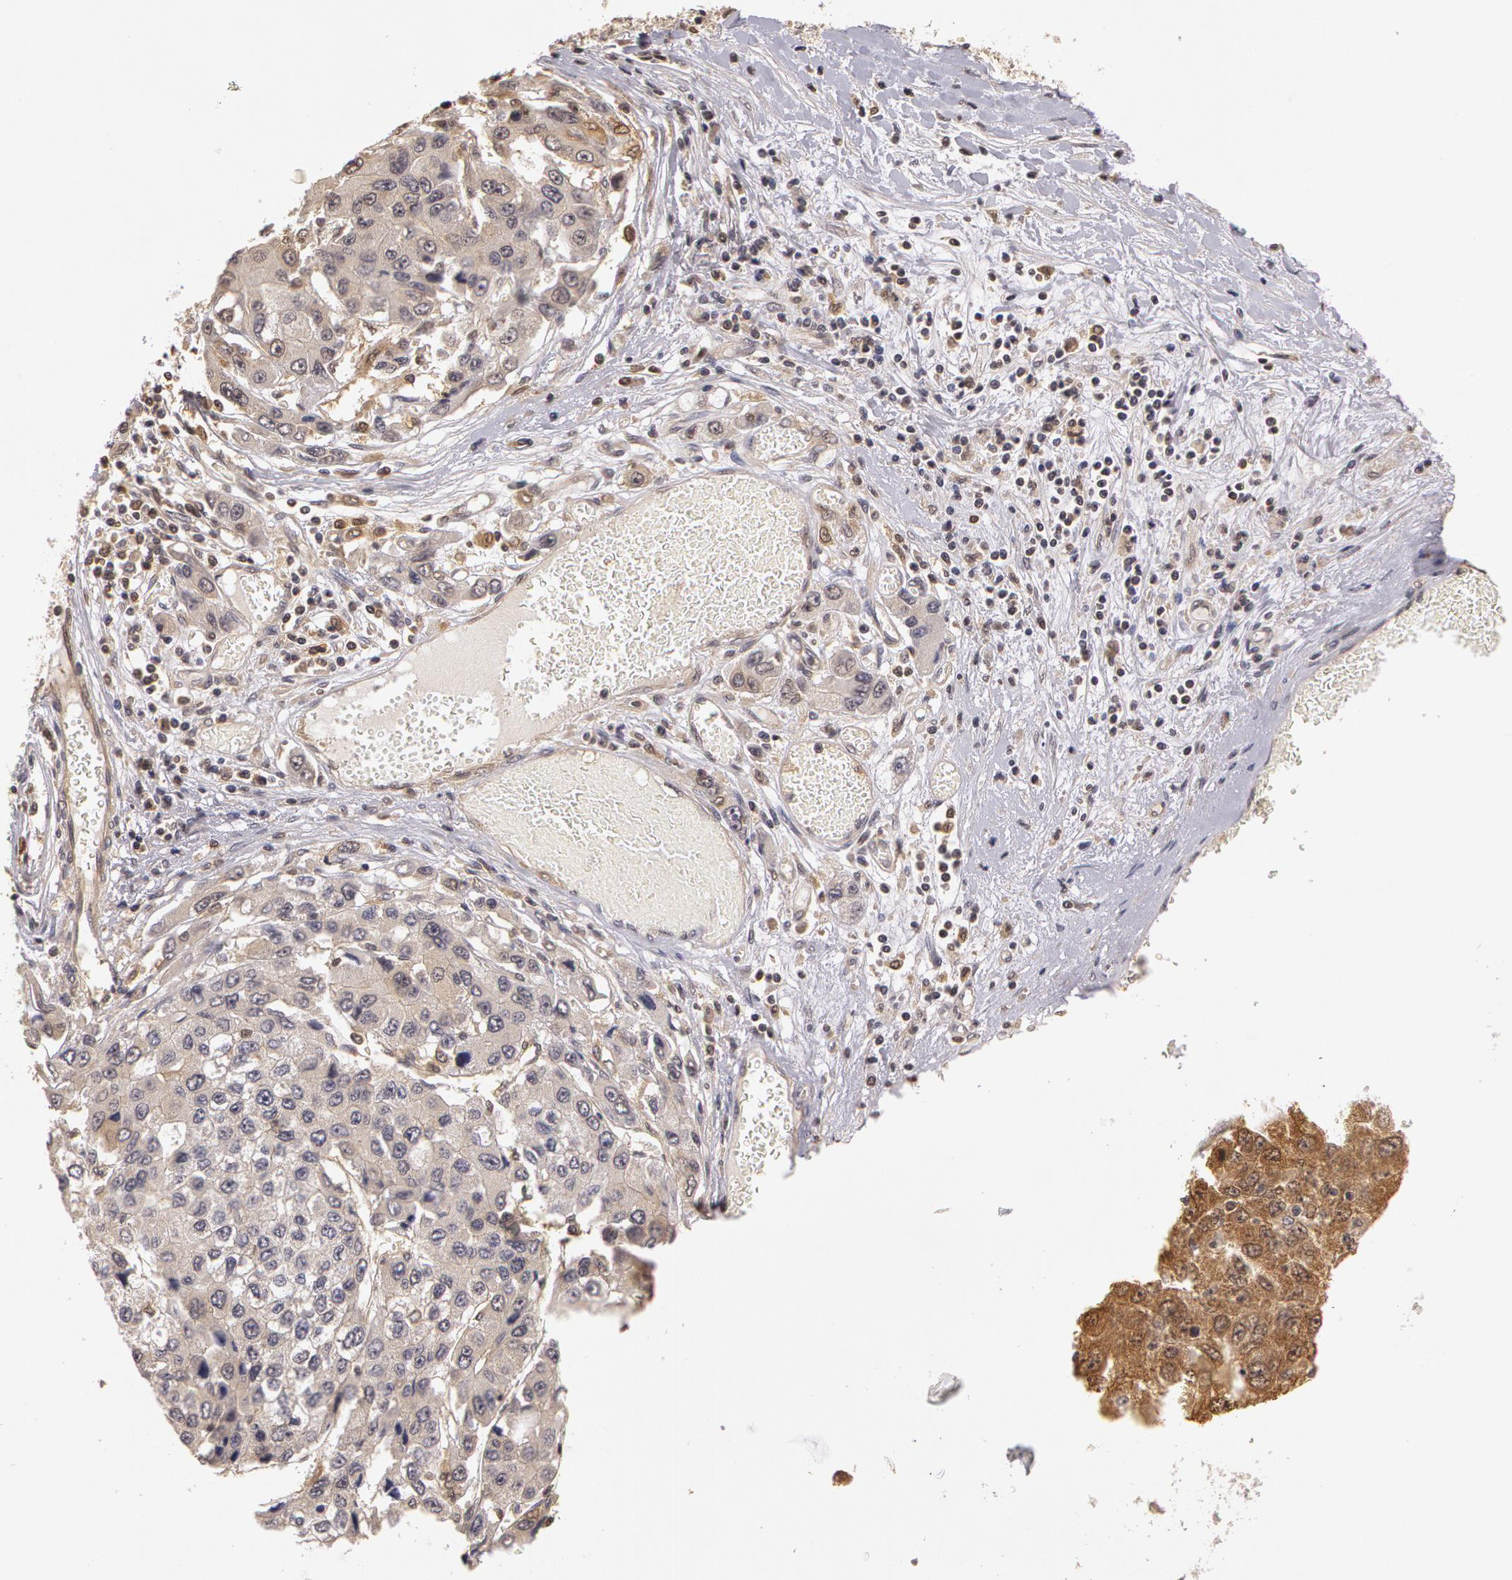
{"staining": {"intensity": "negative", "quantity": "none", "location": "none"}, "tissue": "liver cancer", "cell_type": "Tumor cells", "image_type": "cancer", "snomed": [{"axis": "morphology", "description": "Carcinoma, Hepatocellular, NOS"}, {"axis": "topography", "description": "Liver"}], "caption": "This image is of liver cancer stained with immunohistochemistry (IHC) to label a protein in brown with the nuclei are counter-stained blue. There is no positivity in tumor cells.", "gene": "AHSA1", "patient": {"sex": "female", "age": 66}}